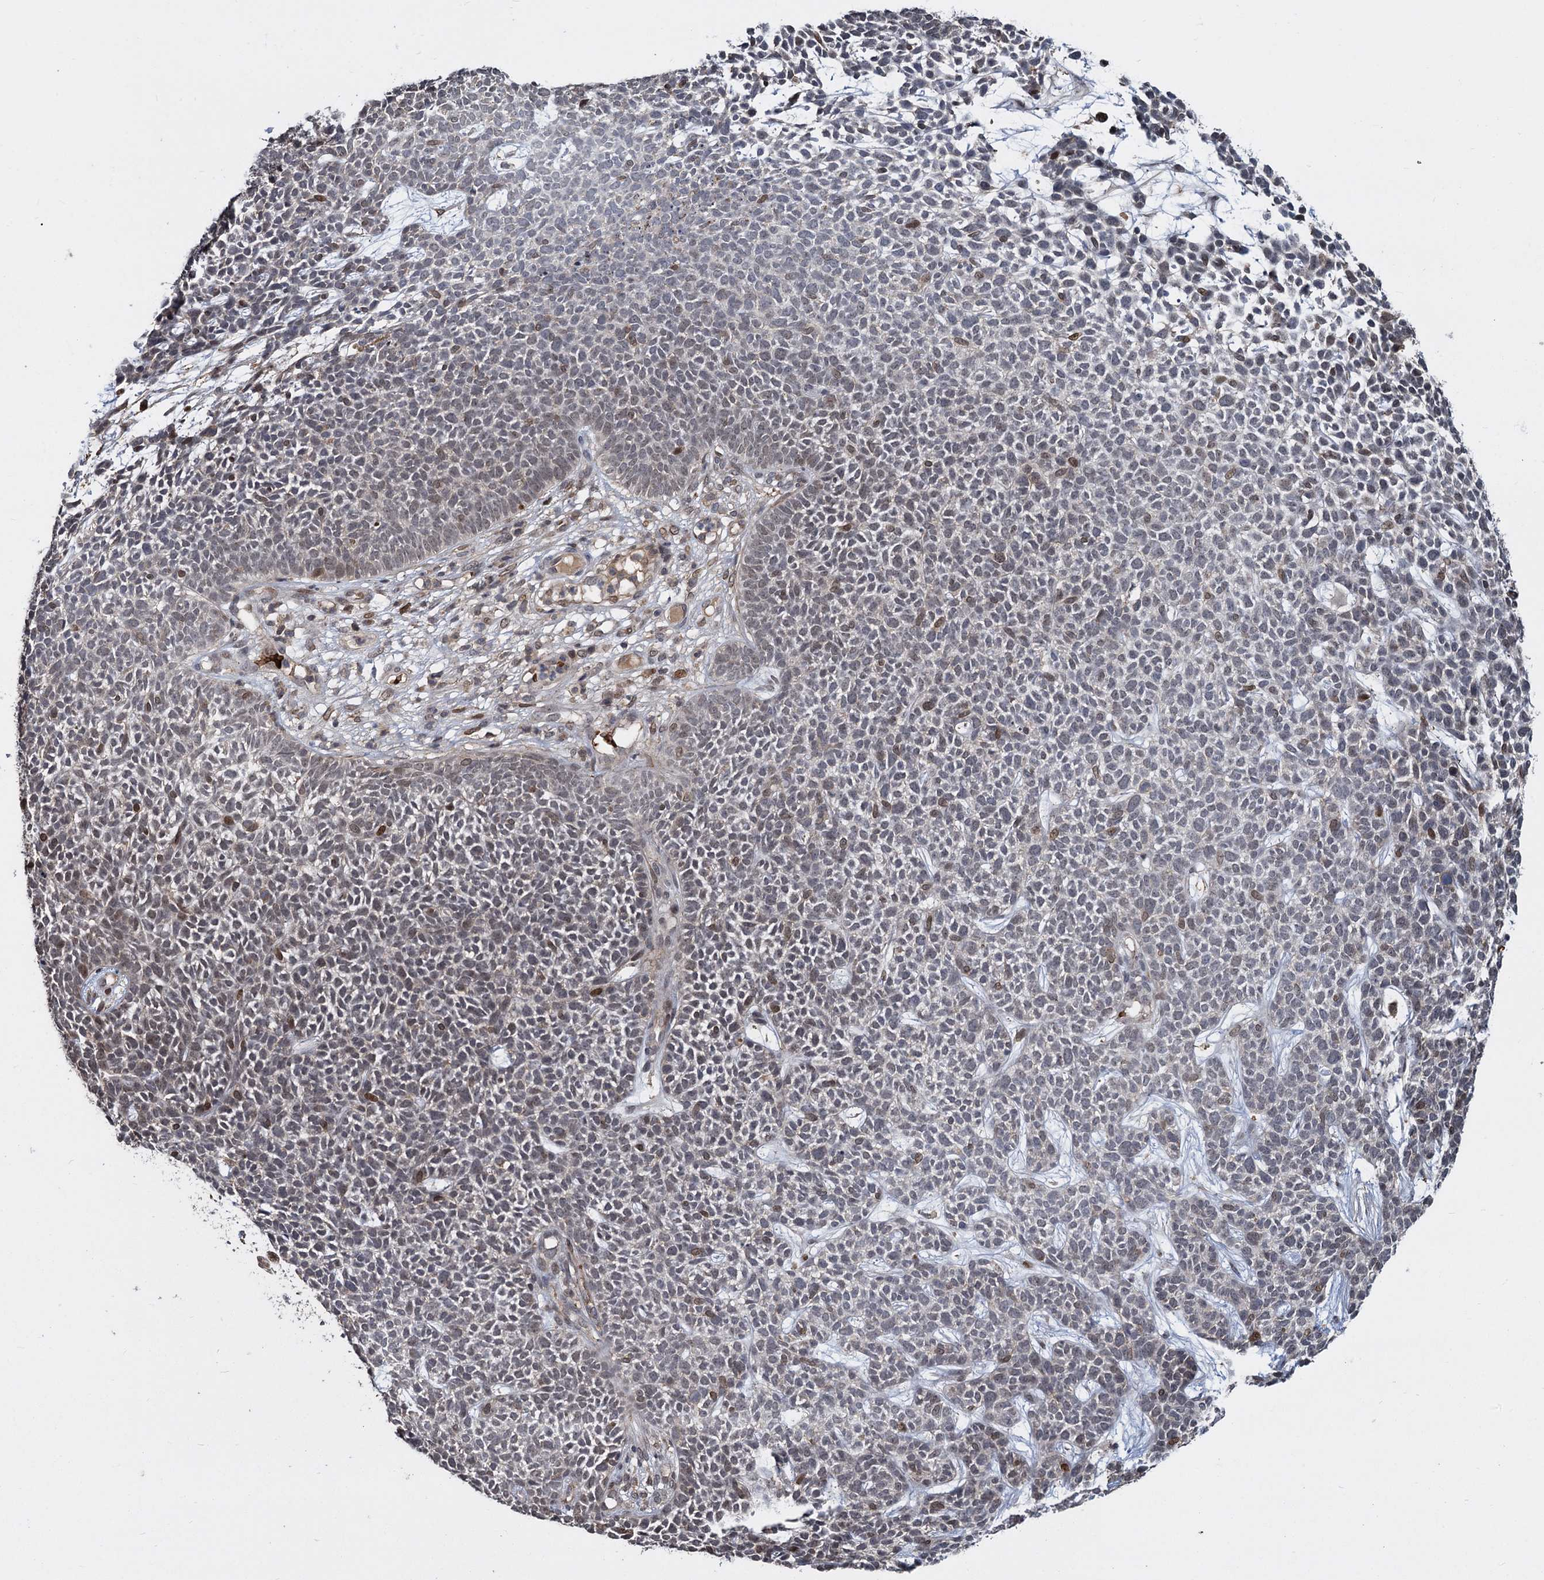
{"staining": {"intensity": "weak", "quantity": "25%-75%", "location": "nuclear"}, "tissue": "skin cancer", "cell_type": "Tumor cells", "image_type": "cancer", "snomed": [{"axis": "morphology", "description": "Basal cell carcinoma"}, {"axis": "topography", "description": "Skin"}], "caption": "About 25%-75% of tumor cells in human skin cancer reveal weak nuclear protein positivity as visualized by brown immunohistochemical staining.", "gene": "FANCI", "patient": {"sex": "female", "age": 84}}